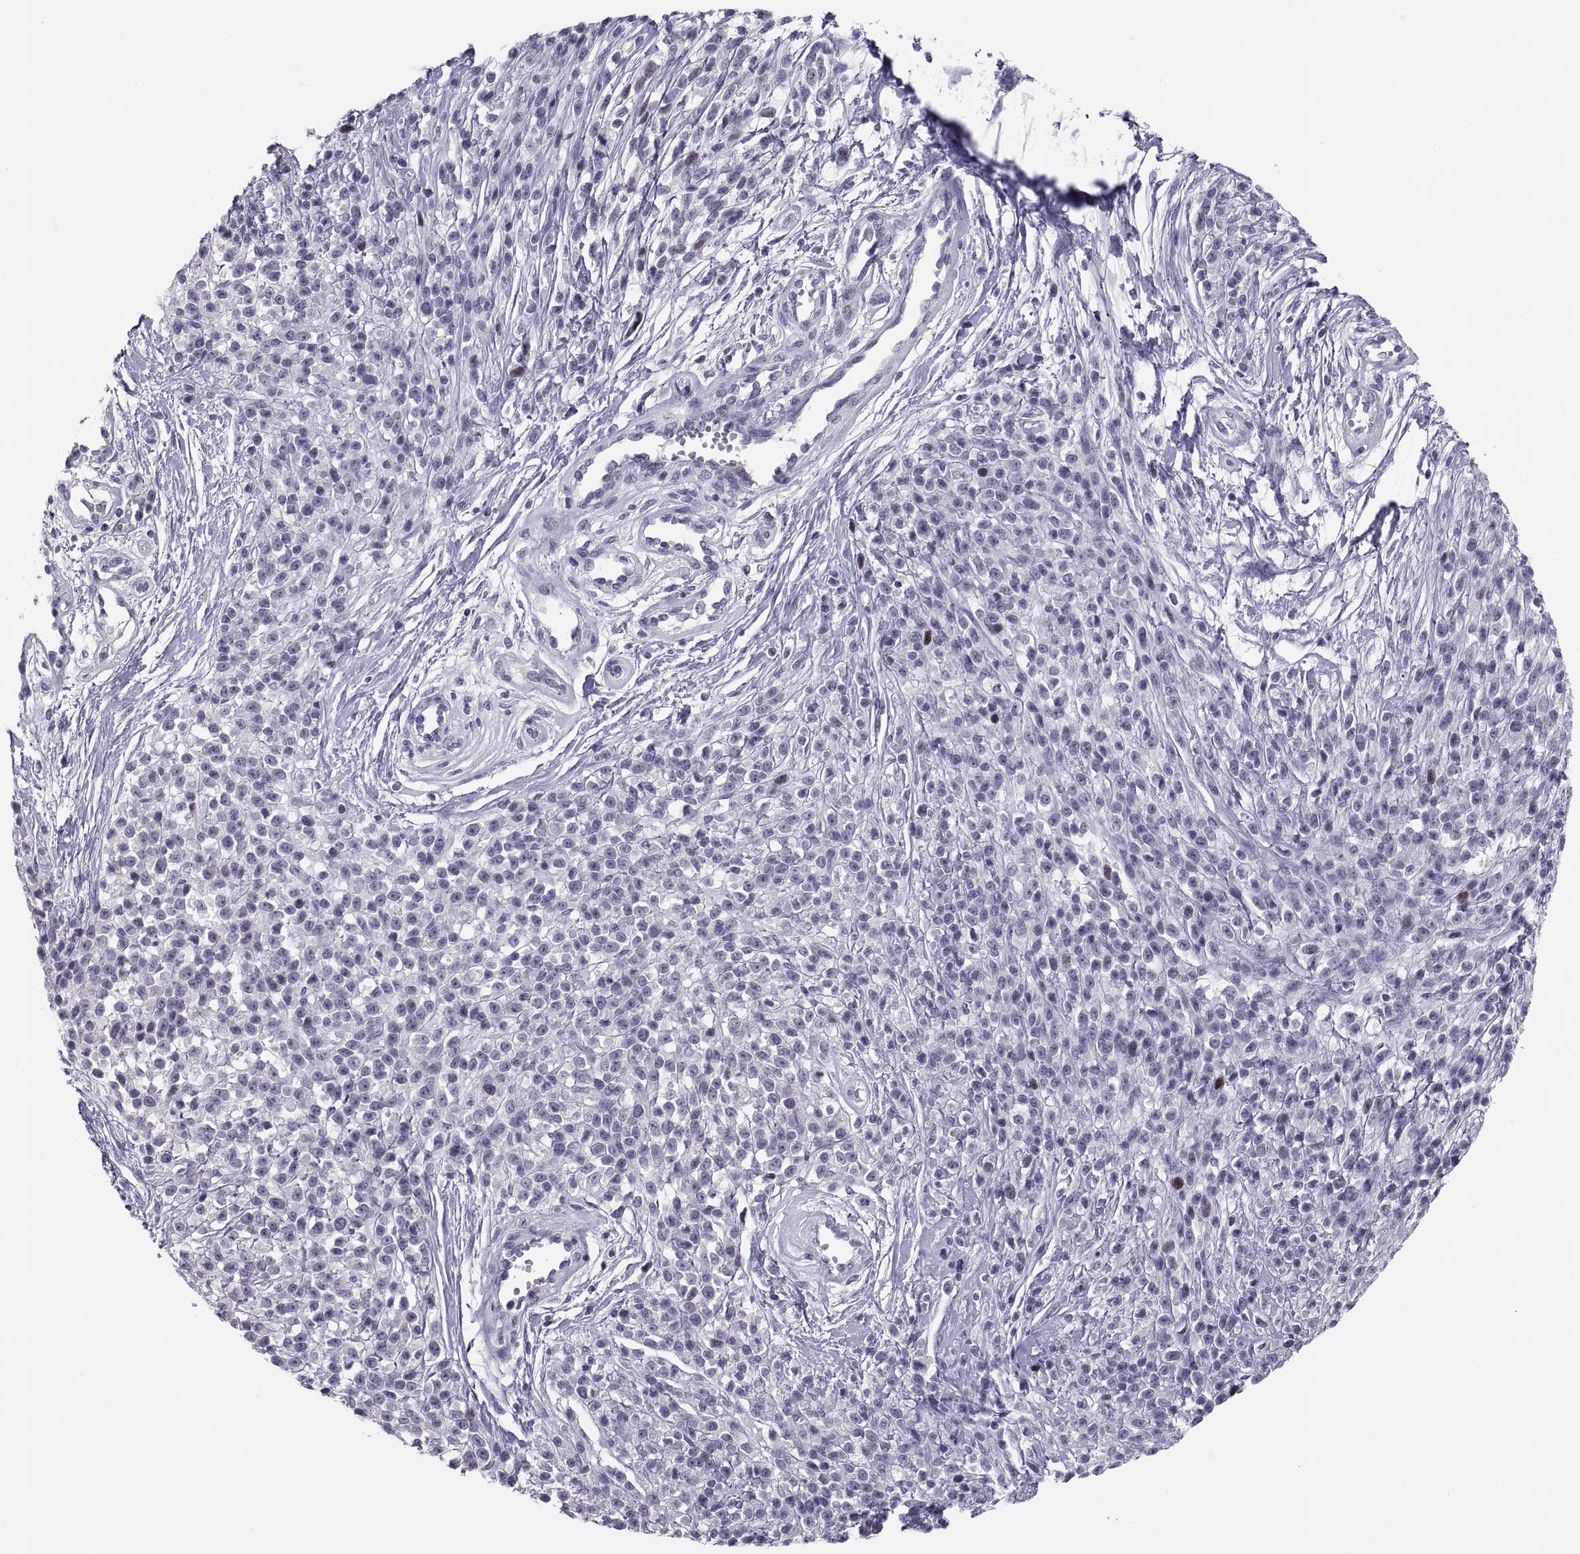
{"staining": {"intensity": "negative", "quantity": "none", "location": "none"}, "tissue": "melanoma", "cell_type": "Tumor cells", "image_type": "cancer", "snomed": [{"axis": "morphology", "description": "Malignant melanoma, NOS"}, {"axis": "topography", "description": "Skin"}, {"axis": "topography", "description": "Skin of trunk"}], "caption": "Protein analysis of malignant melanoma shows no significant expression in tumor cells. The staining is performed using DAB (3,3'-diaminobenzidine) brown chromogen with nuclei counter-stained in using hematoxylin.", "gene": "PTN", "patient": {"sex": "male", "age": 74}}